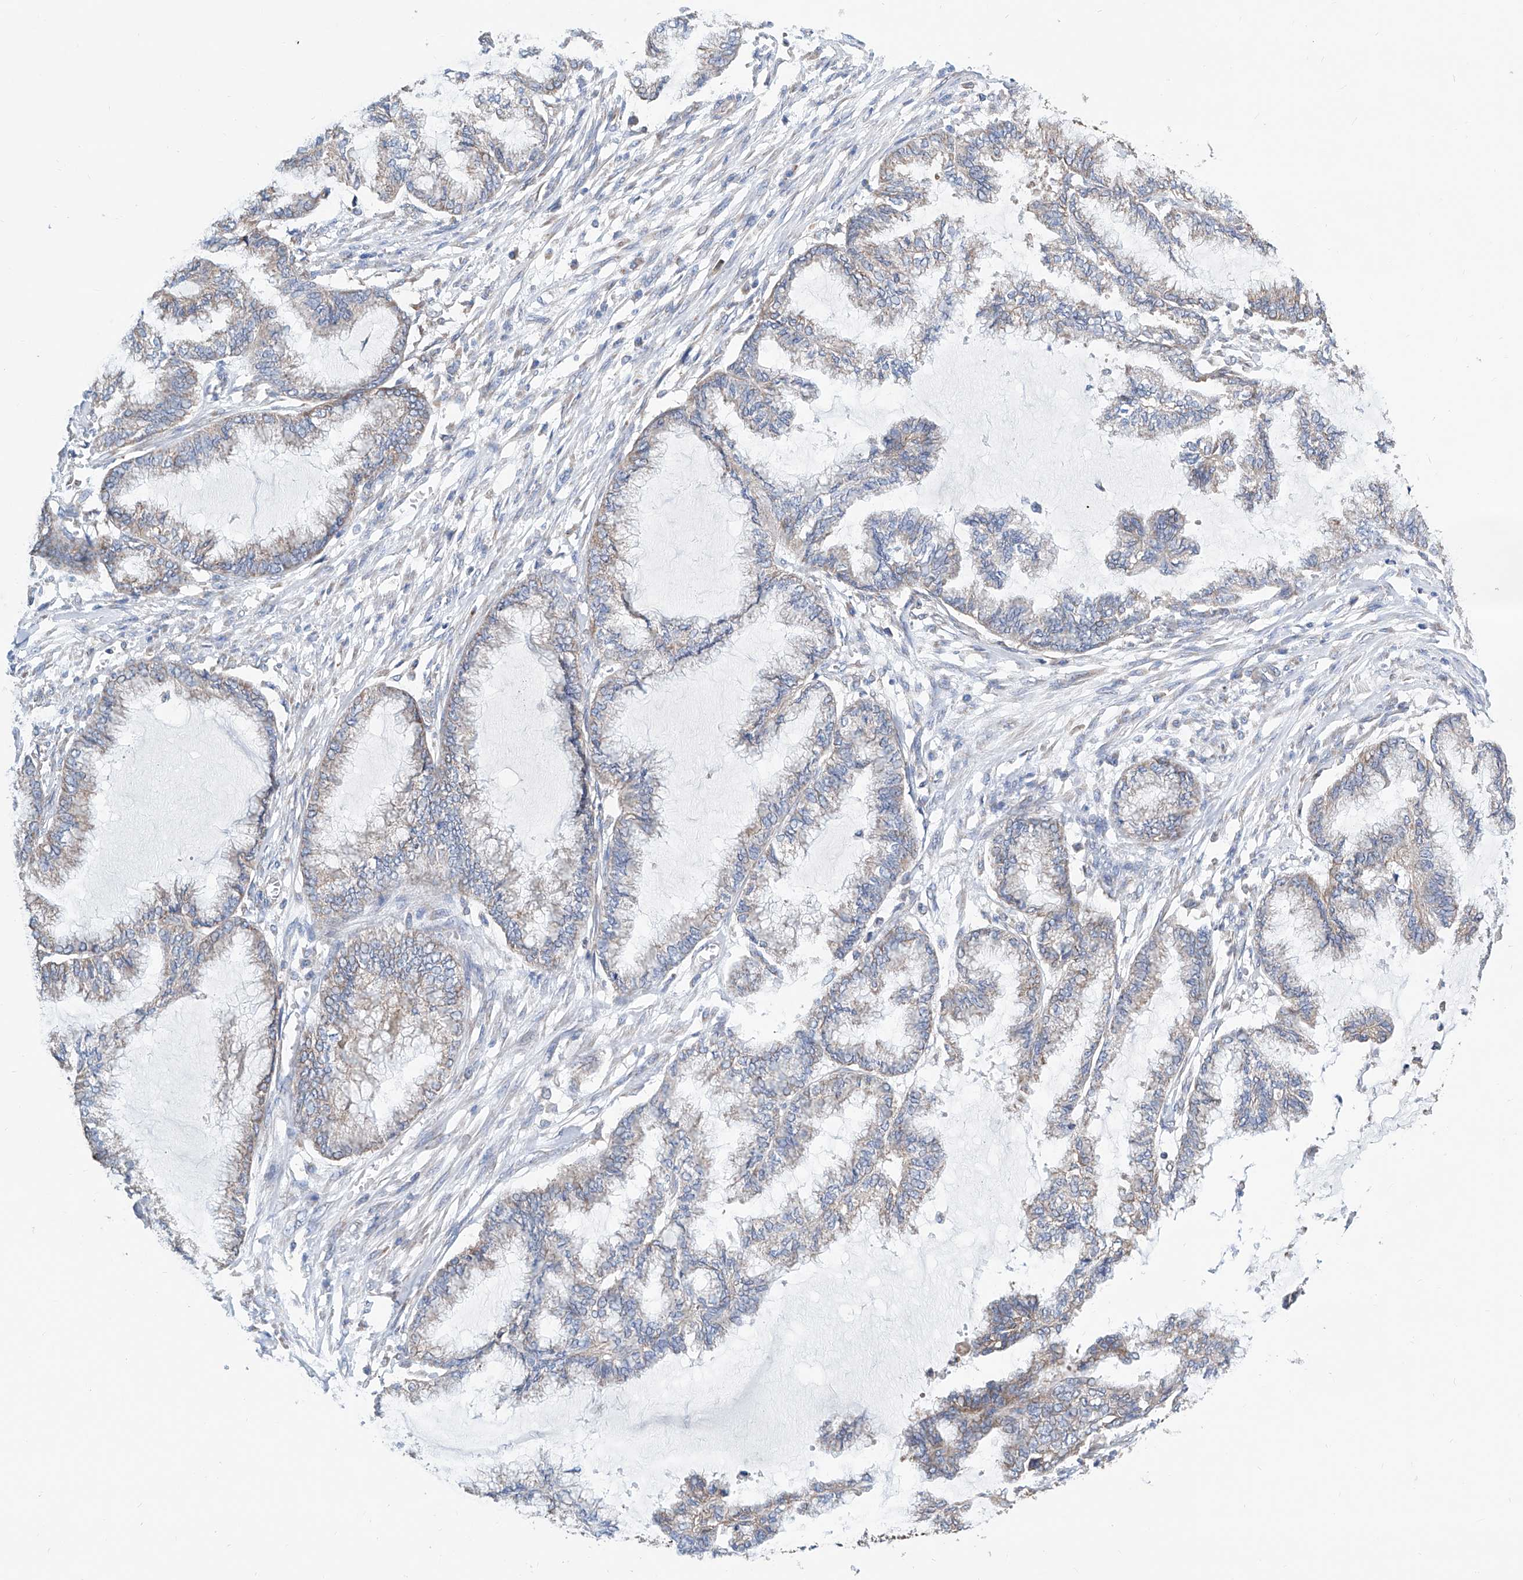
{"staining": {"intensity": "weak", "quantity": "<25%", "location": "cytoplasmic/membranous"}, "tissue": "endometrial cancer", "cell_type": "Tumor cells", "image_type": "cancer", "snomed": [{"axis": "morphology", "description": "Adenocarcinoma, NOS"}, {"axis": "topography", "description": "Endometrium"}], "caption": "The immunohistochemistry photomicrograph has no significant expression in tumor cells of endometrial cancer (adenocarcinoma) tissue. Nuclei are stained in blue.", "gene": "MAD2L1", "patient": {"sex": "female", "age": 86}}